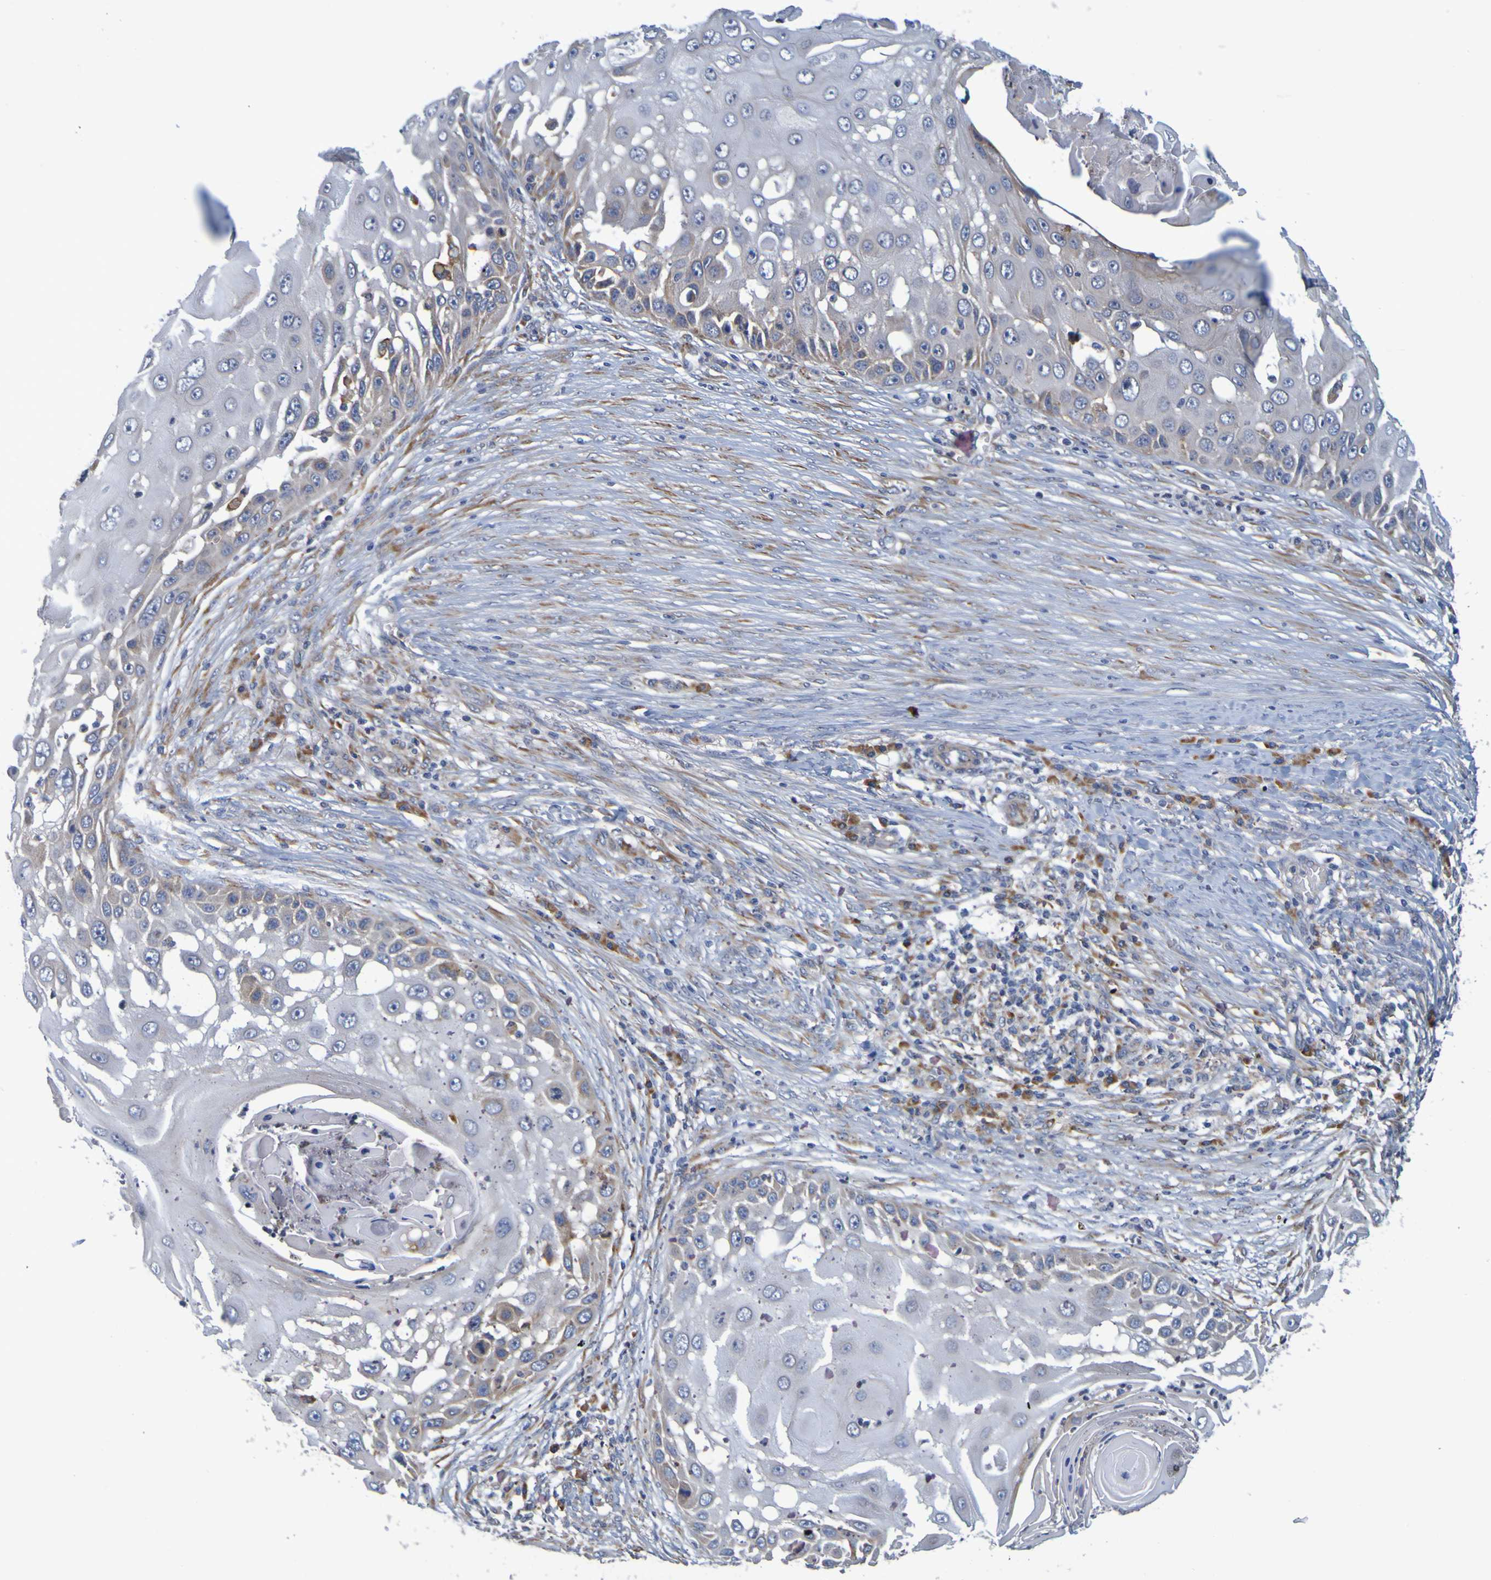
{"staining": {"intensity": "negative", "quantity": "none", "location": "none"}, "tissue": "skin cancer", "cell_type": "Tumor cells", "image_type": "cancer", "snomed": [{"axis": "morphology", "description": "Squamous cell carcinoma, NOS"}, {"axis": "topography", "description": "Skin"}], "caption": "Immunohistochemistry (IHC) micrograph of neoplastic tissue: squamous cell carcinoma (skin) stained with DAB (3,3'-diaminobenzidine) demonstrates no significant protein staining in tumor cells.", "gene": "SIL1", "patient": {"sex": "female", "age": 44}}